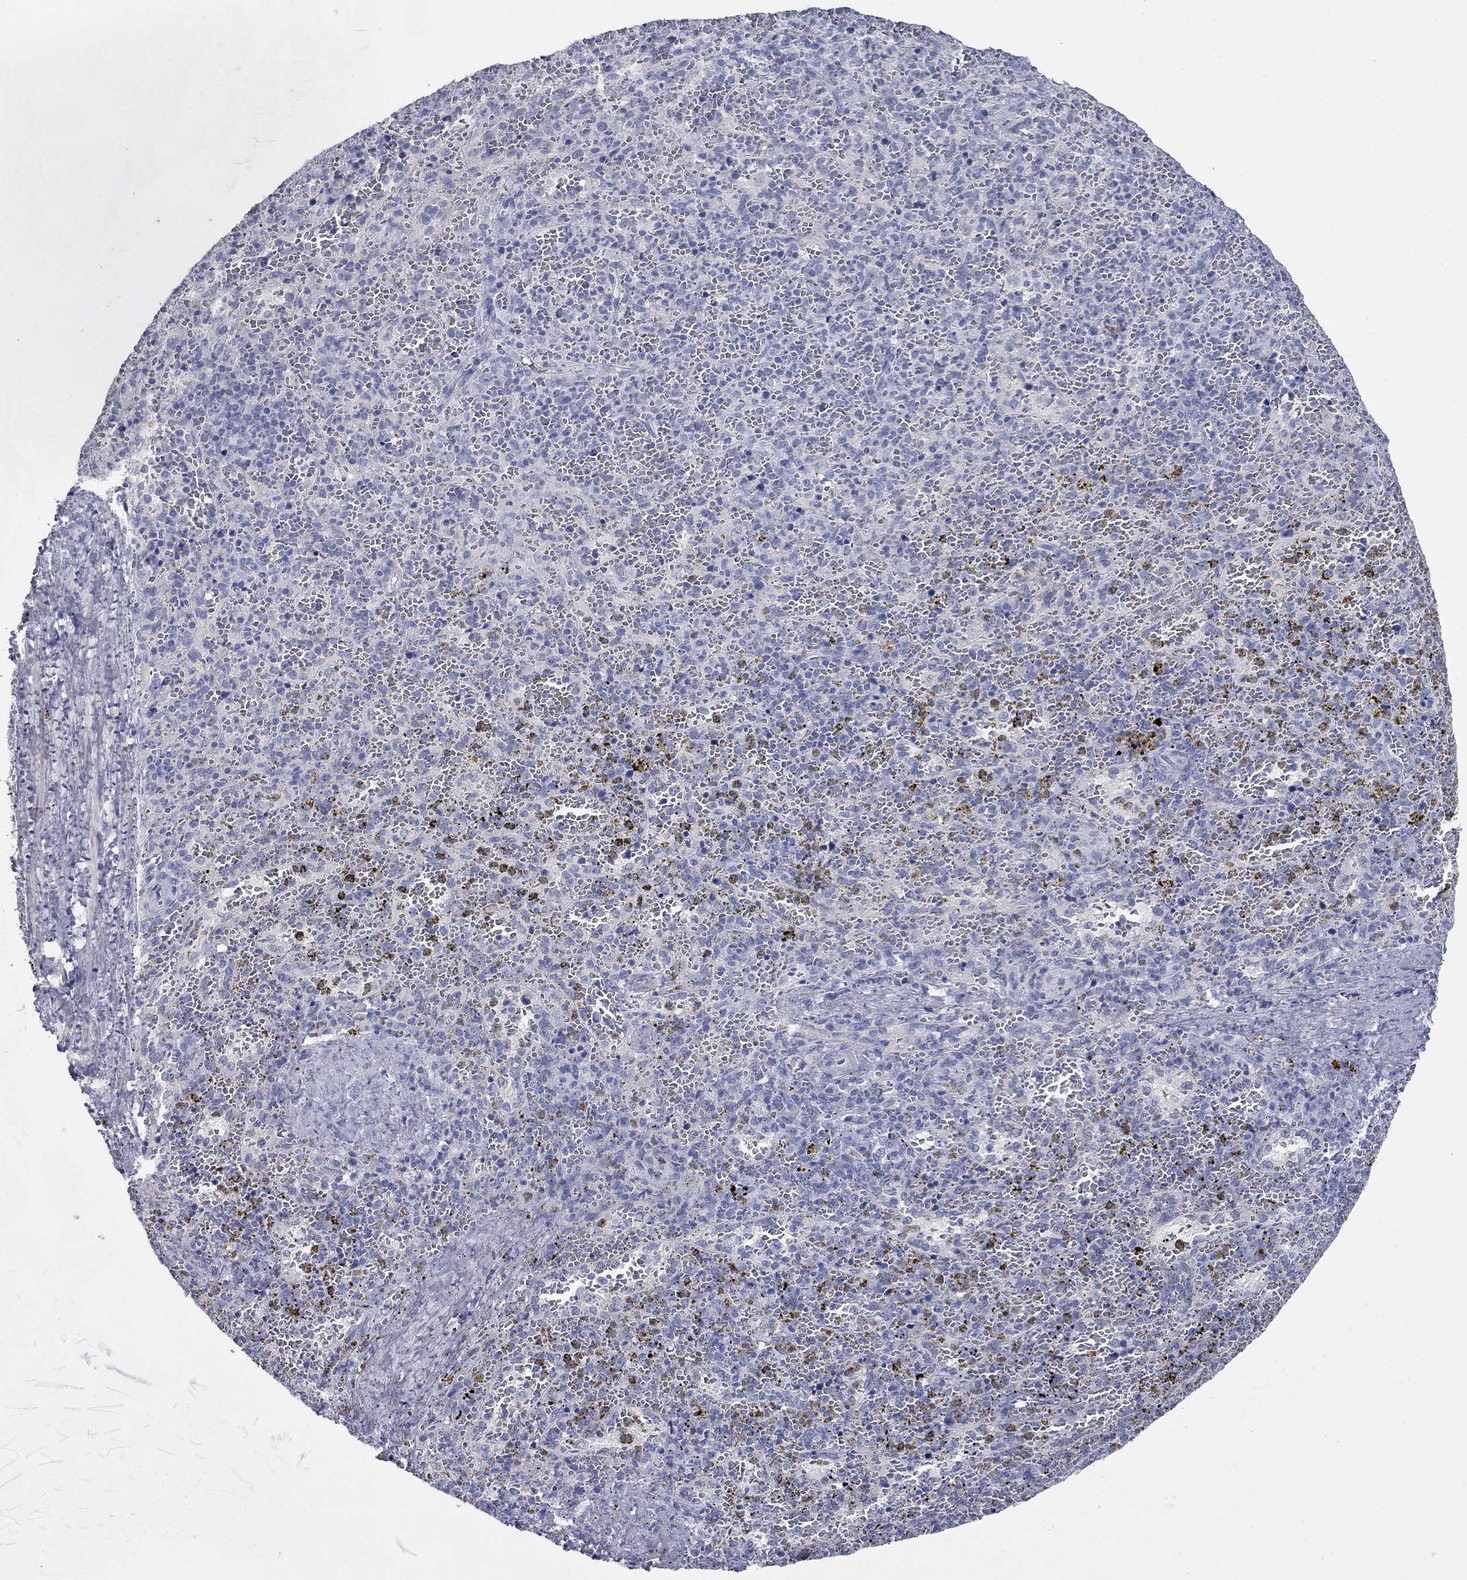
{"staining": {"intensity": "negative", "quantity": "none", "location": "none"}, "tissue": "spleen", "cell_type": "Cells in red pulp", "image_type": "normal", "snomed": [{"axis": "morphology", "description": "Normal tissue, NOS"}, {"axis": "topography", "description": "Spleen"}], "caption": "Immunohistochemical staining of unremarkable human spleen reveals no significant expression in cells in red pulp. (Brightfield microscopy of DAB (3,3'-diaminobenzidine) immunohistochemistry at high magnification).", "gene": "KIRREL2", "patient": {"sex": "female", "age": 50}}